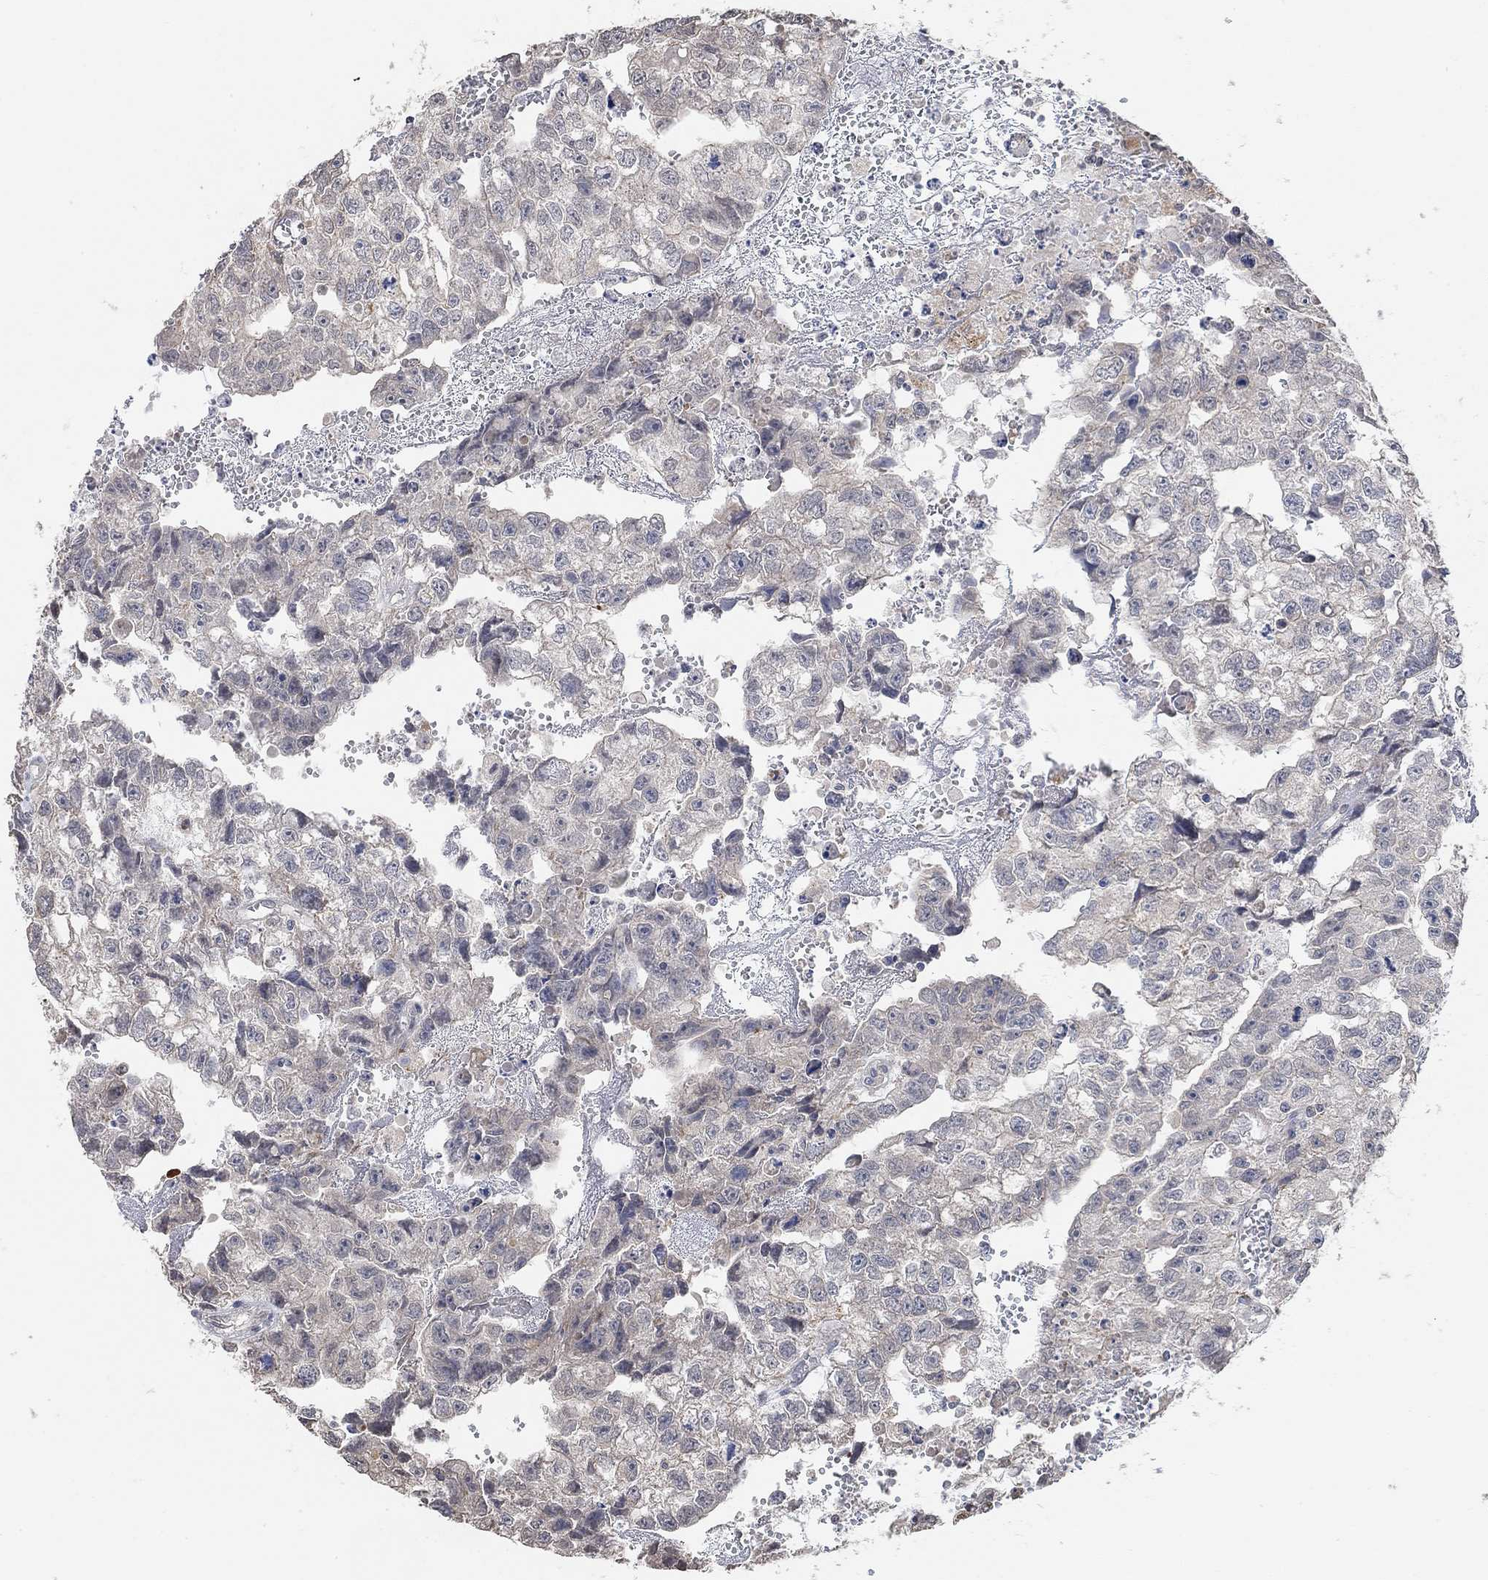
{"staining": {"intensity": "negative", "quantity": "none", "location": "none"}, "tissue": "testis cancer", "cell_type": "Tumor cells", "image_type": "cancer", "snomed": [{"axis": "morphology", "description": "Carcinoma, Embryonal, NOS"}, {"axis": "morphology", "description": "Teratoma, malignant, NOS"}, {"axis": "topography", "description": "Testis"}], "caption": "This image is of testis teratoma (malignant) stained with IHC to label a protein in brown with the nuclei are counter-stained blue. There is no positivity in tumor cells.", "gene": "UNC5B", "patient": {"sex": "male", "age": 44}}